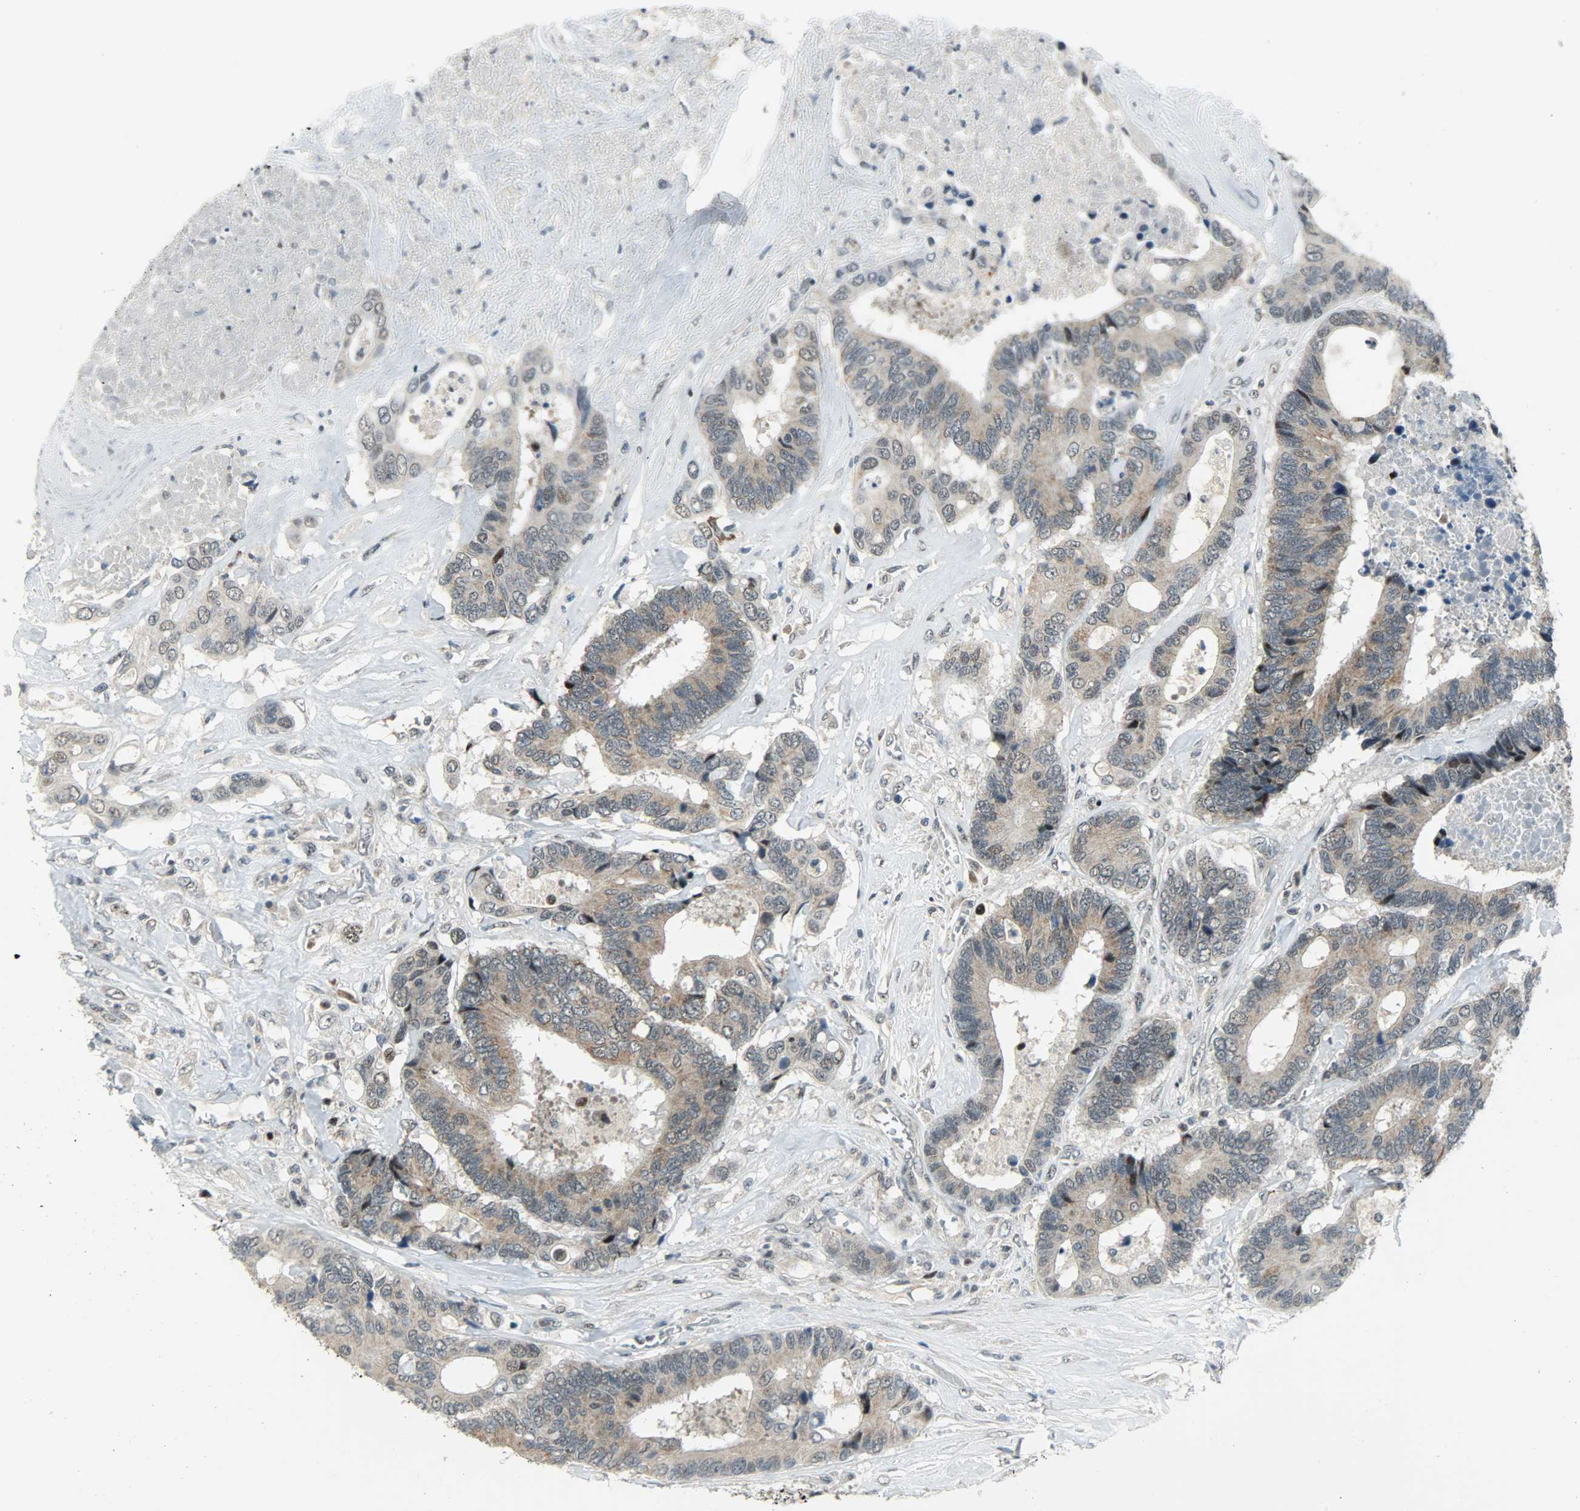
{"staining": {"intensity": "weak", "quantity": ">75%", "location": "cytoplasmic/membranous"}, "tissue": "colorectal cancer", "cell_type": "Tumor cells", "image_type": "cancer", "snomed": [{"axis": "morphology", "description": "Adenocarcinoma, NOS"}, {"axis": "topography", "description": "Rectum"}], "caption": "A low amount of weak cytoplasmic/membranous positivity is appreciated in approximately >75% of tumor cells in colorectal cancer (adenocarcinoma) tissue.", "gene": "IL15", "patient": {"sex": "male", "age": 55}}